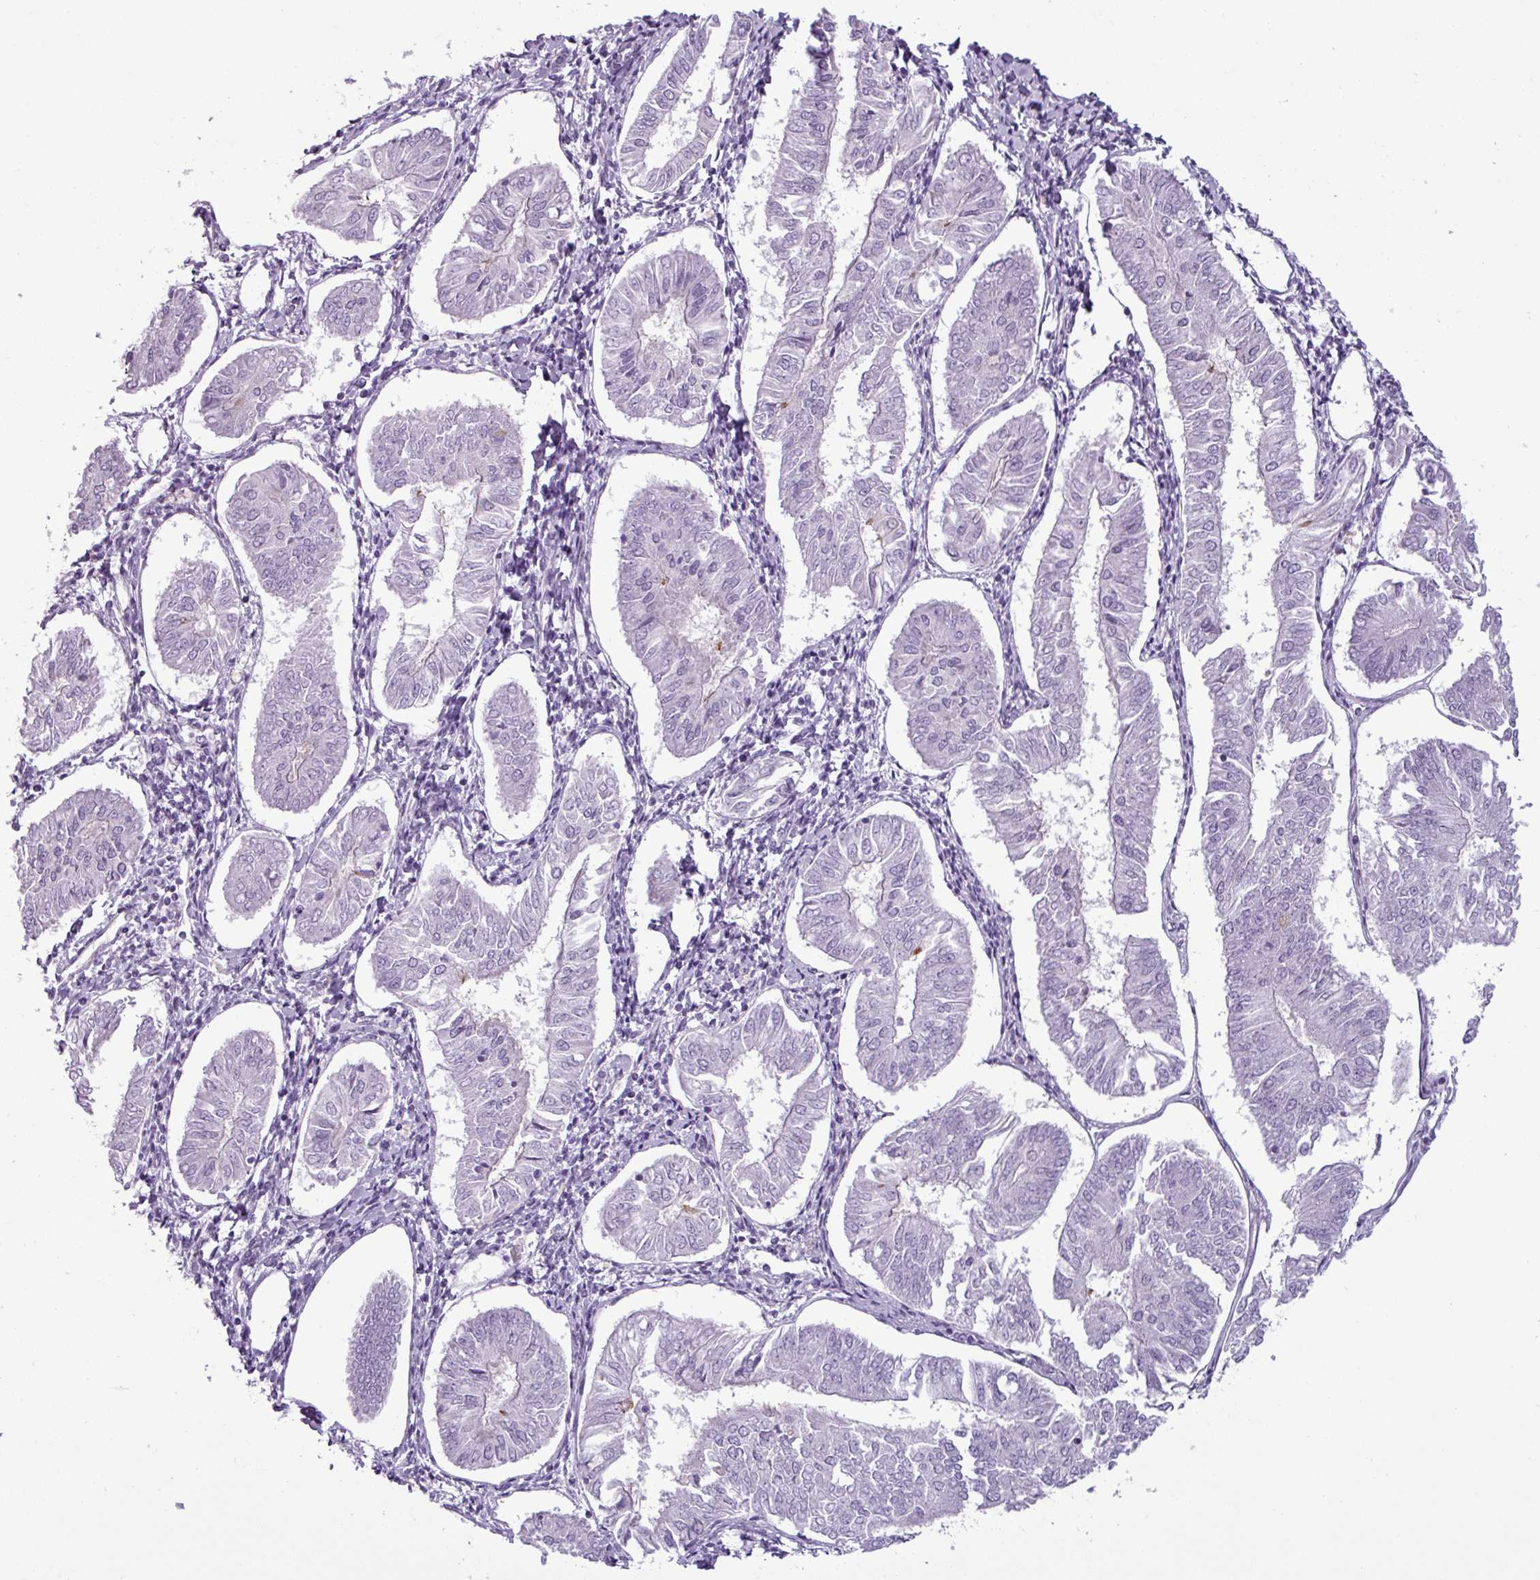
{"staining": {"intensity": "negative", "quantity": "none", "location": "none"}, "tissue": "endometrial cancer", "cell_type": "Tumor cells", "image_type": "cancer", "snomed": [{"axis": "morphology", "description": "Adenocarcinoma, NOS"}, {"axis": "topography", "description": "Endometrium"}], "caption": "Immunohistochemical staining of human endometrial cancer (adenocarcinoma) reveals no significant expression in tumor cells.", "gene": "ATP10A", "patient": {"sex": "female", "age": 58}}